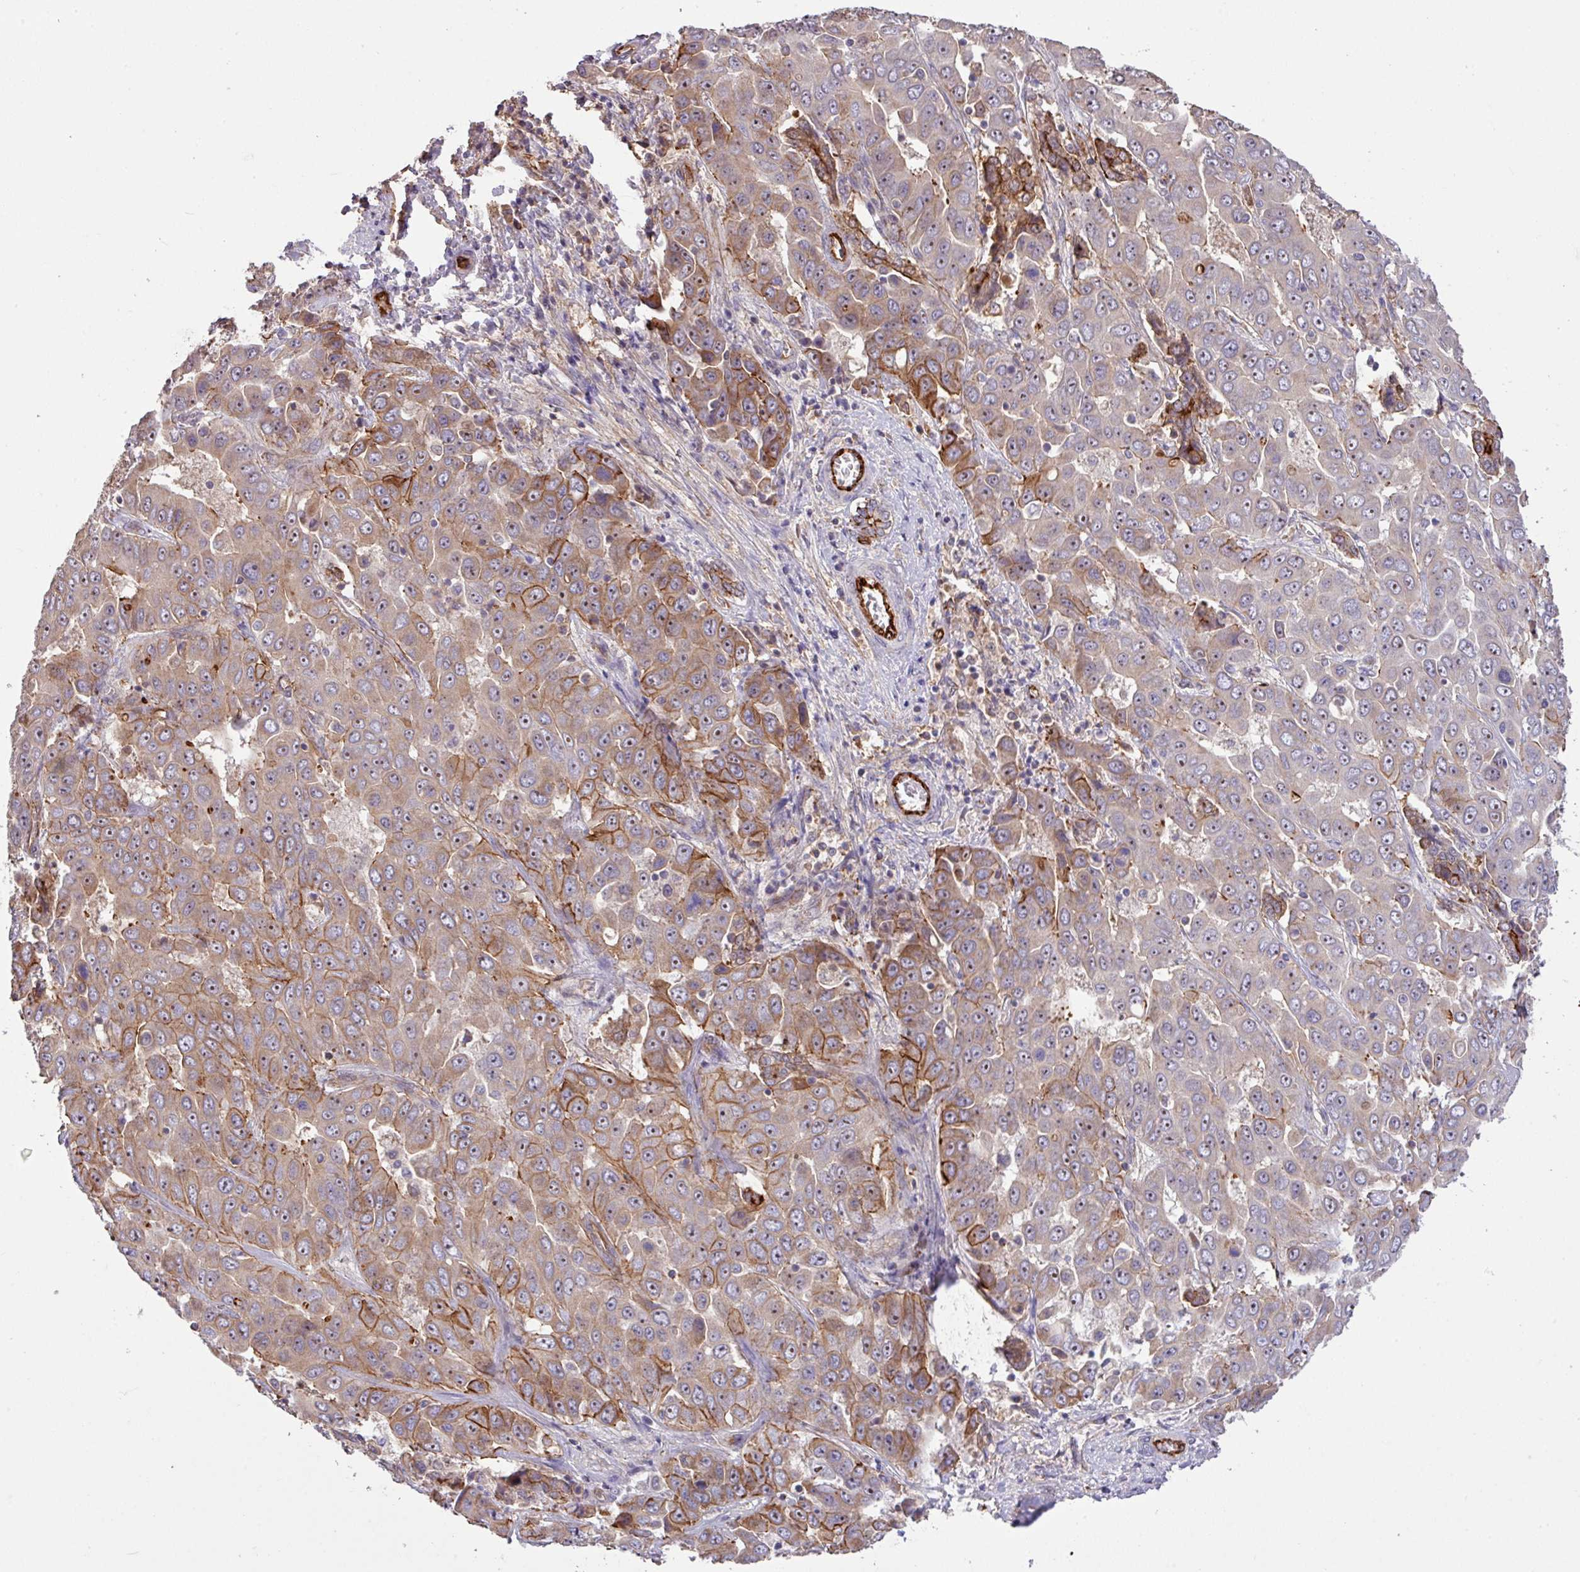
{"staining": {"intensity": "moderate", "quantity": "25%-75%", "location": "cytoplasmic/membranous"}, "tissue": "liver cancer", "cell_type": "Tumor cells", "image_type": "cancer", "snomed": [{"axis": "morphology", "description": "Cholangiocarcinoma"}, {"axis": "topography", "description": "Liver"}], "caption": "Liver cancer (cholangiocarcinoma) stained with IHC demonstrates moderate cytoplasmic/membranous expression in about 25%-75% of tumor cells.", "gene": "LRRC53", "patient": {"sex": "female", "age": 52}}